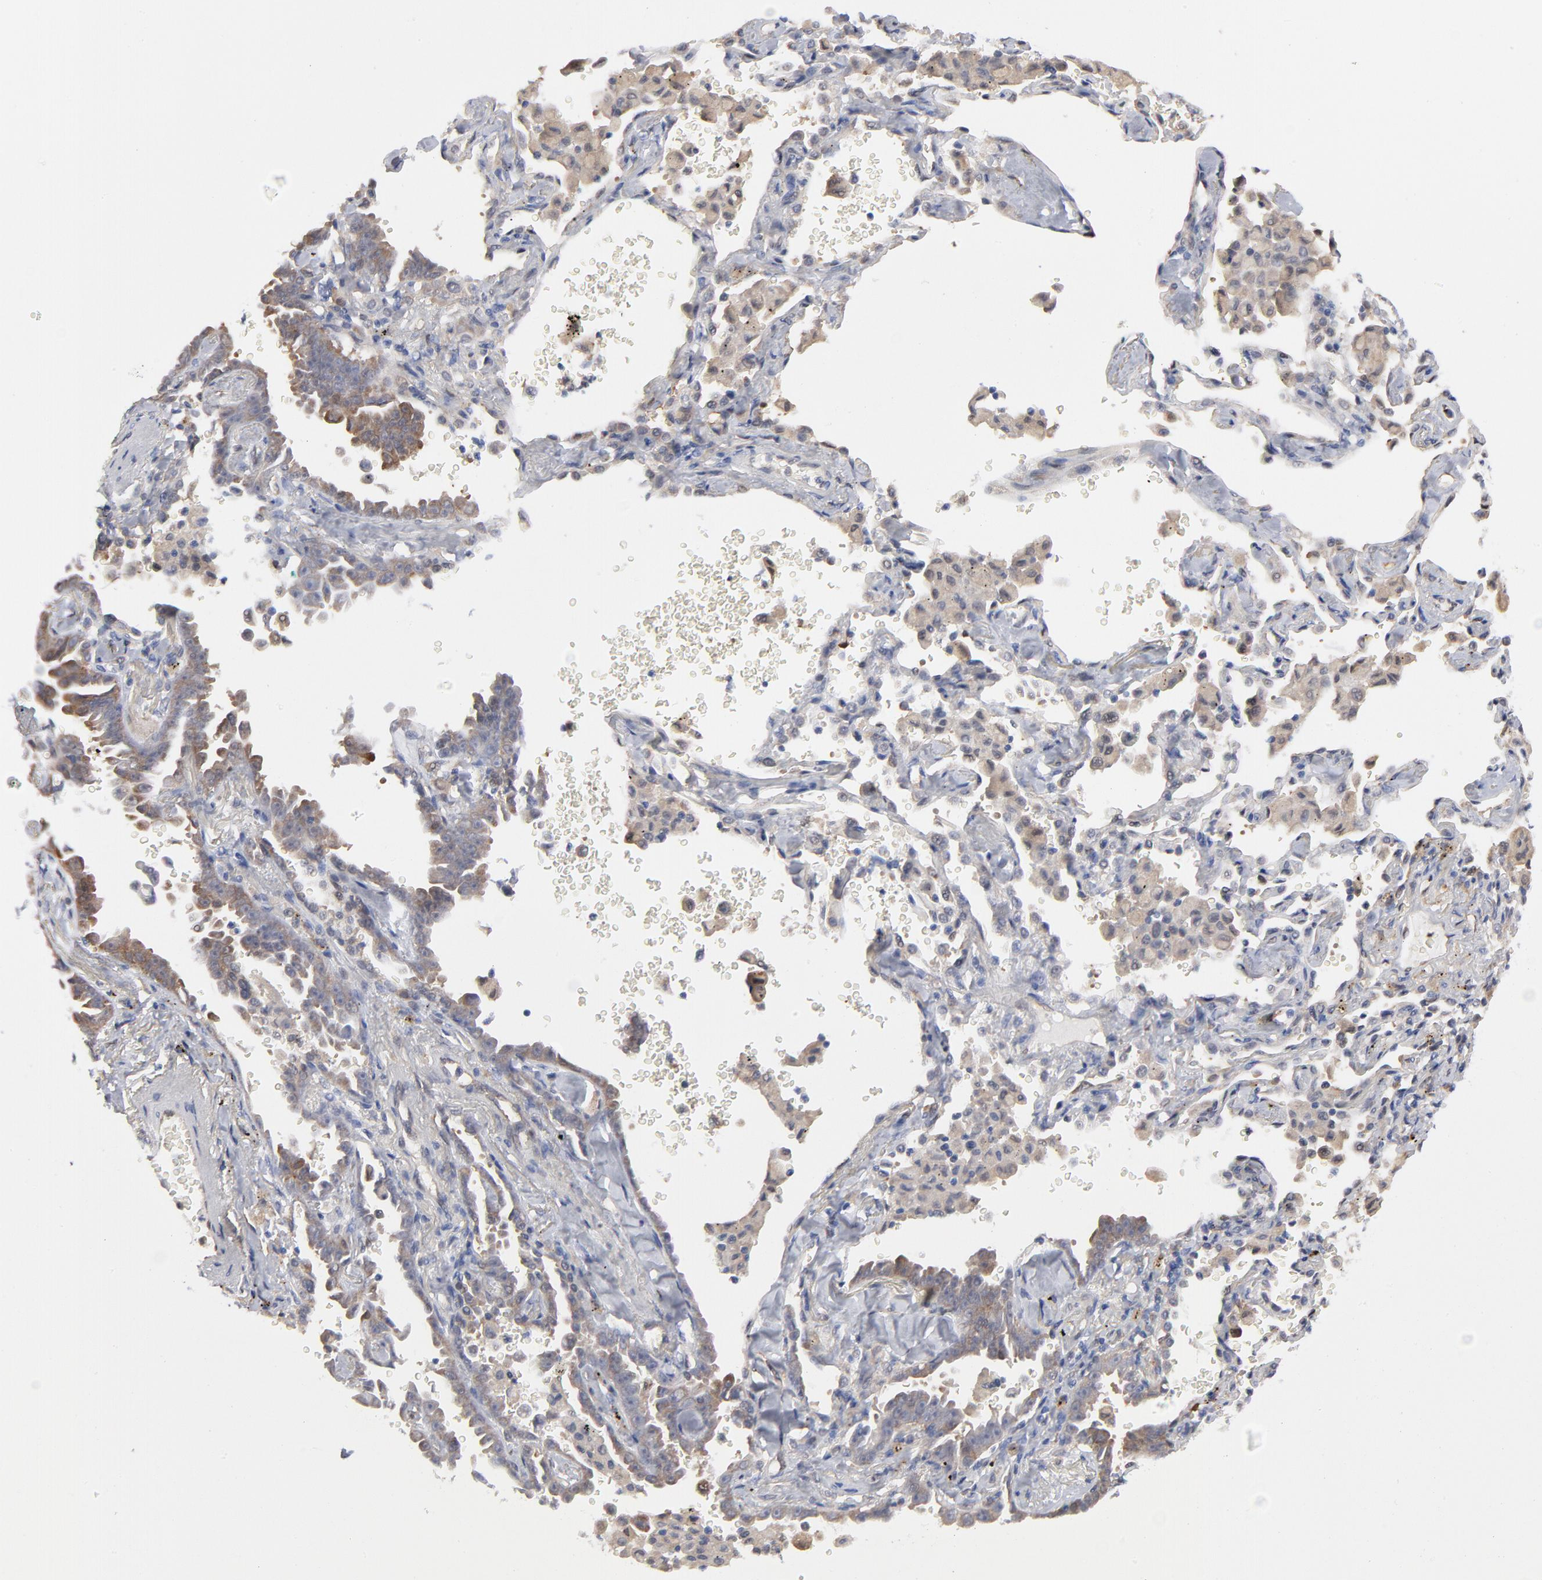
{"staining": {"intensity": "weak", "quantity": ">75%", "location": "cytoplasmic/membranous"}, "tissue": "lung cancer", "cell_type": "Tumor cells", "image_type": "cancer", "snomed": [{"axis": "morphology", "description": "Adenocarcinoma, NOS"}, {"axis": "topography", "description": "Lung"}], "caption": "Immunohistochemistry of lung cancer exhibits low levels of weak cytoplasmic/membranous expression in approximately >75% of tumor cells.", "gene": "ARRB1", "patient": {"sex": "female", "age": 64}}